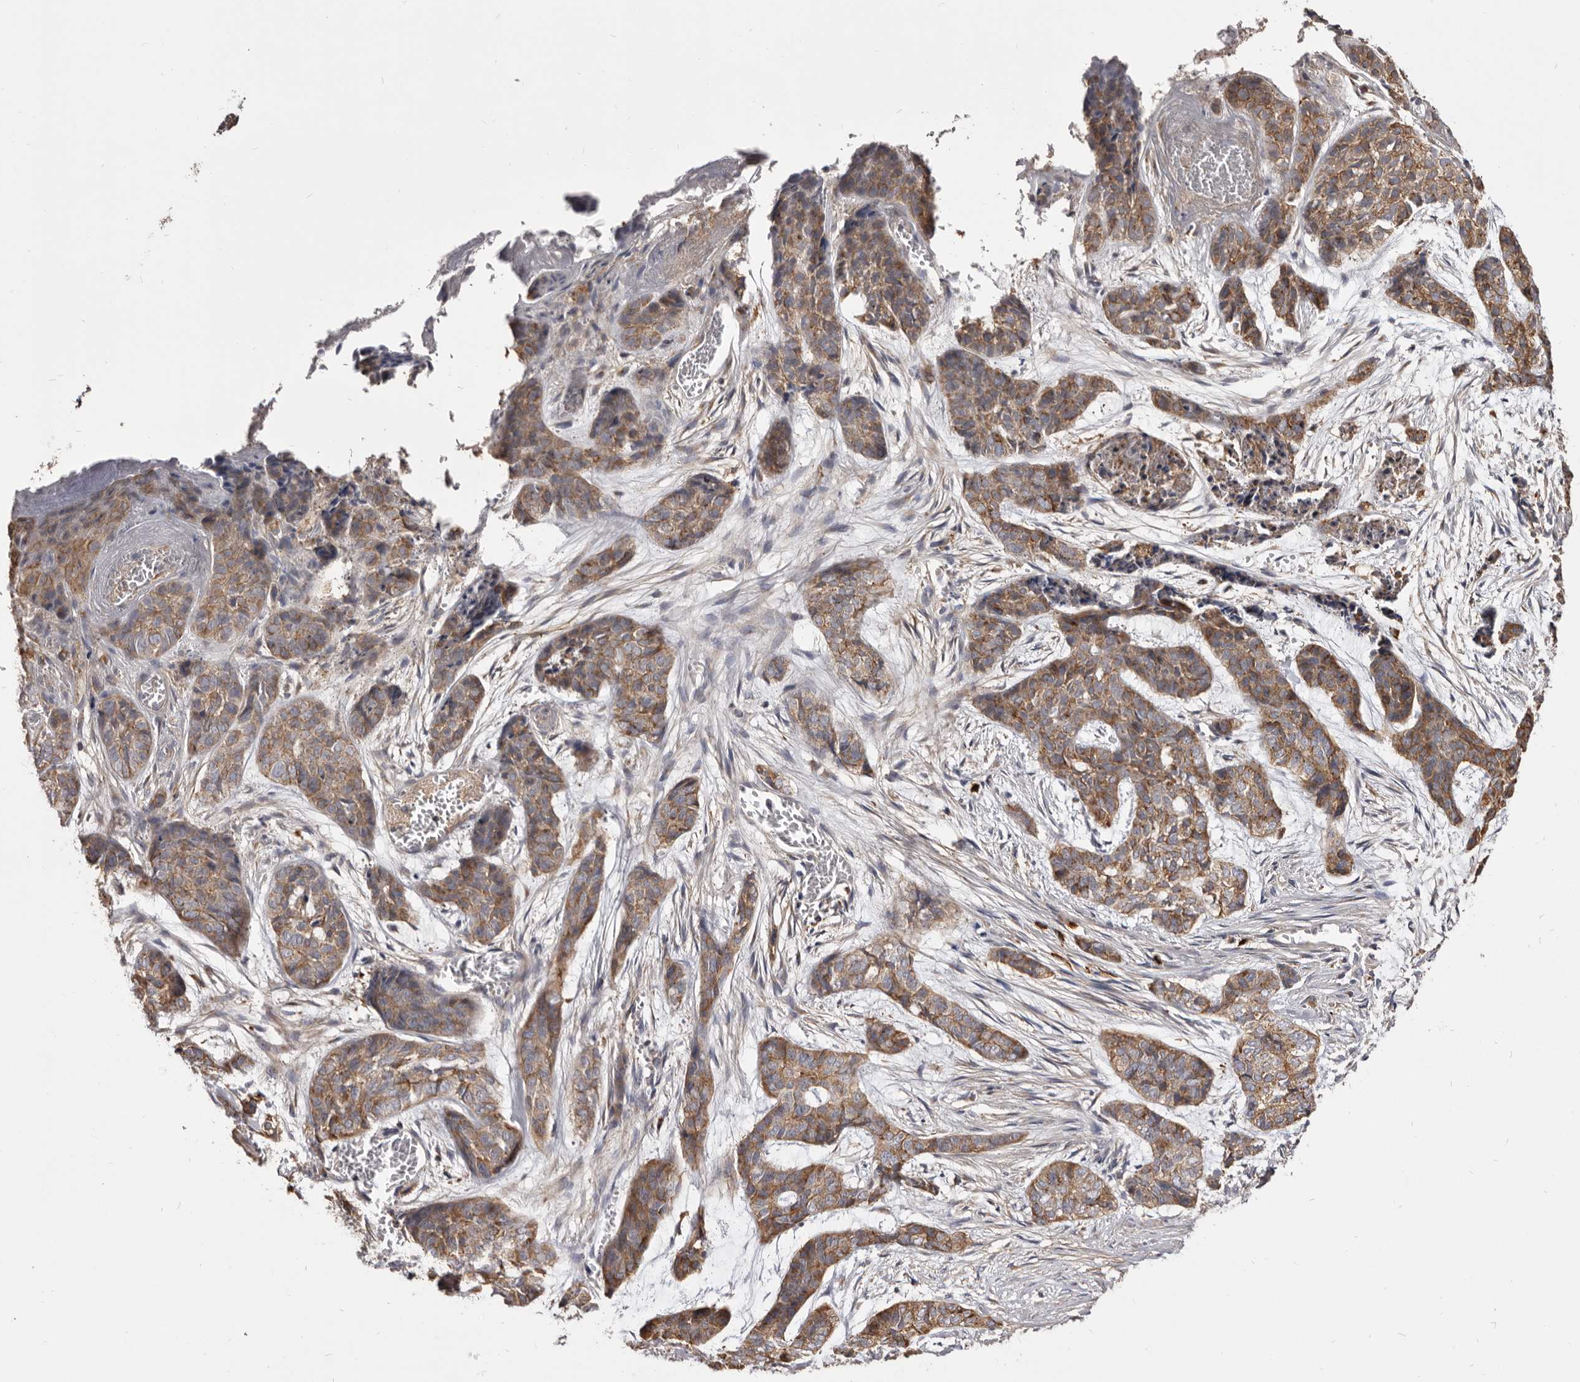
{"staining": {"intensity": "moderate", "quantity": ">75%", "location": "cytoplasmic/membranous"}, "tissue": "skin cancer", "cell_type": "Tumor cells", "image_type": "cancer", "snomed": [{"axis": "morphology", "description": "Basal cell carcinoma"}, {"axis": "topography", "description": "Skin"}], "caption": "This is an image of IHC staining of basal cell carcinoma (skin), which shows moderate expression in the cytoplasmic/membranous of tumor cells.", "gene": "TPD52", "patient": {"sex": "female", "age": 64}}